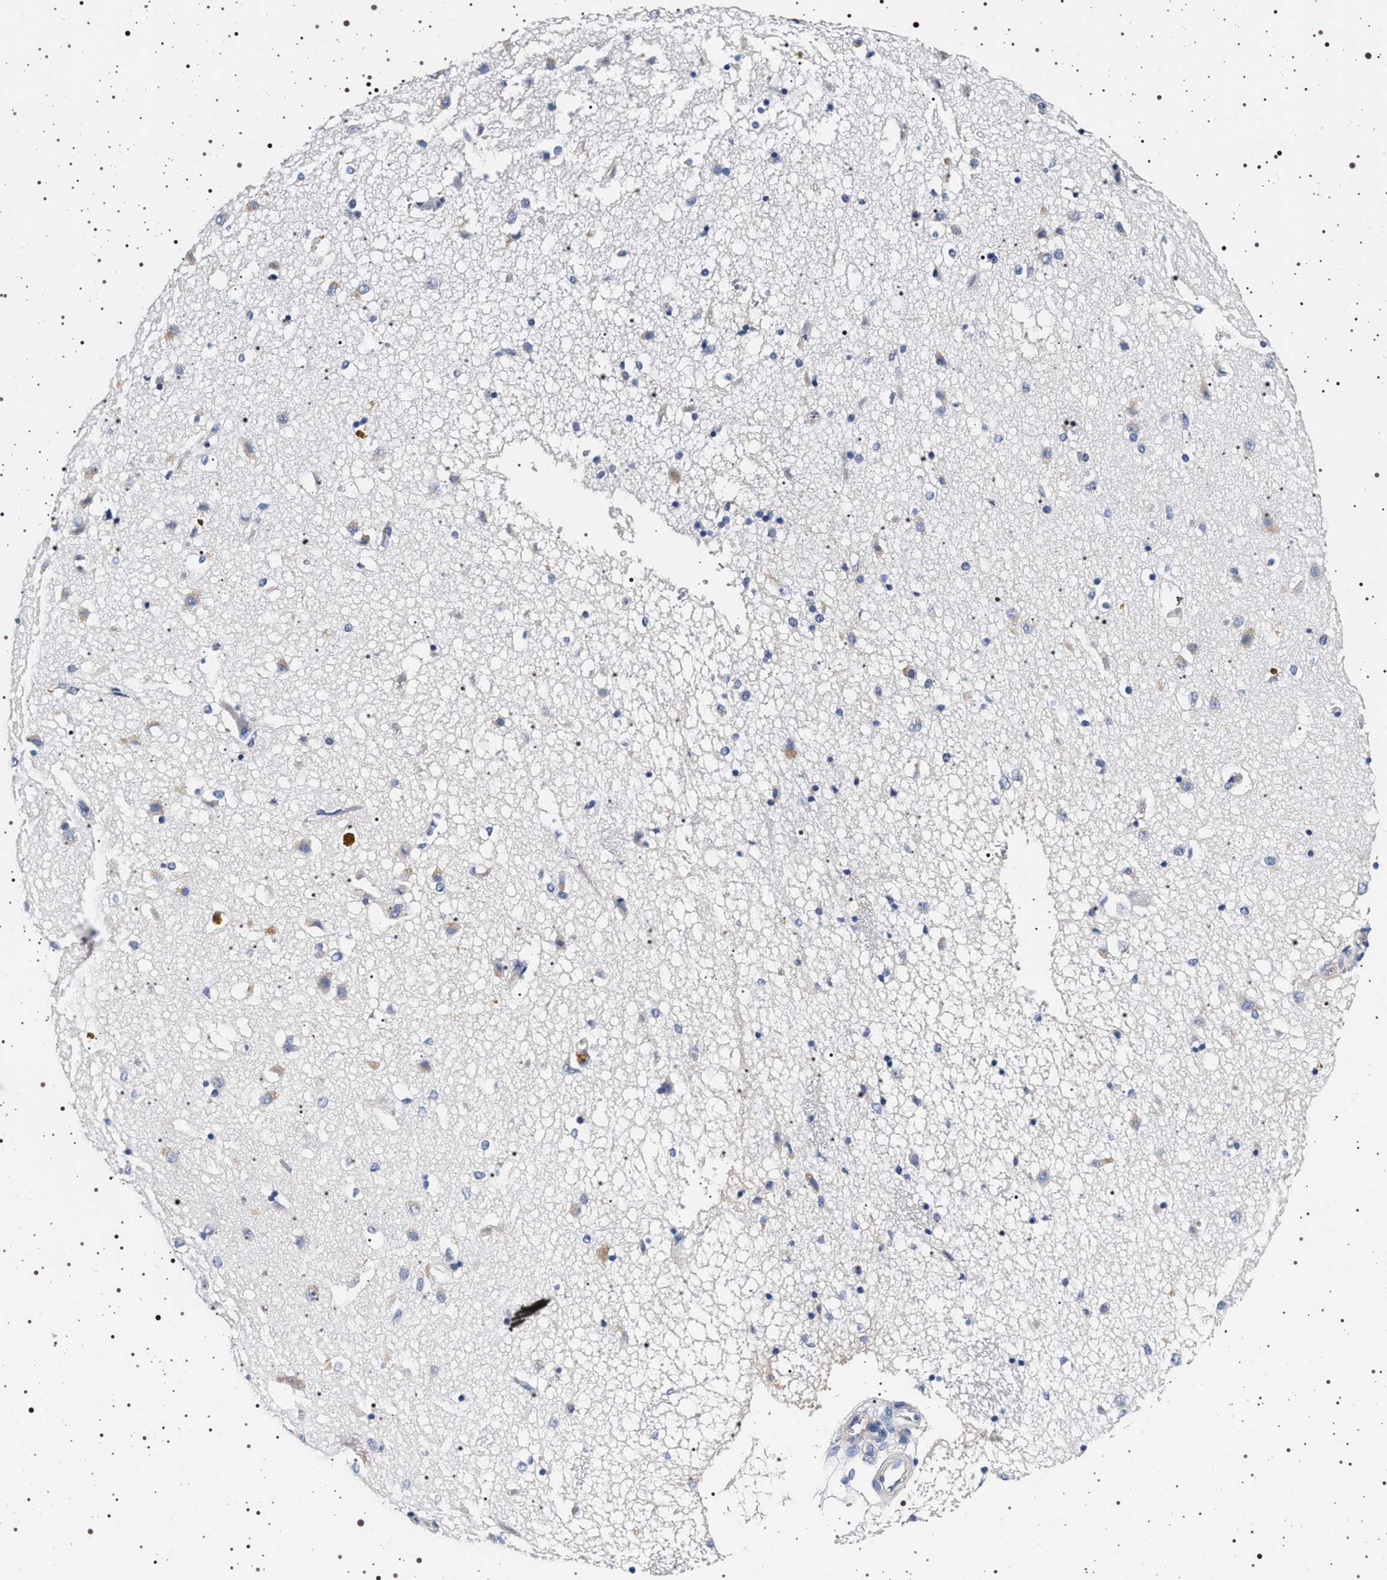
{"staining": {"intensity": "negative", "quantity": "none", "location": "none"}, "tissue": "caudate", "cell_type": "Glial cells", "image_type": "normal", "snomed": [{"axis": "morphology", "description": "Normal tissue, NOS"}, {"axis": "topography", "description": "Lateral ventricle wall"}], "caption": "Immunohistochemistry (IHC) image of normal caudate stained for a protein (brown), which displays no staining in glial cells. (IHC, brightfield microscopy, high magnification).", "gene": "HSD17B1", "patient": {"sex": "male", "age": 70}}